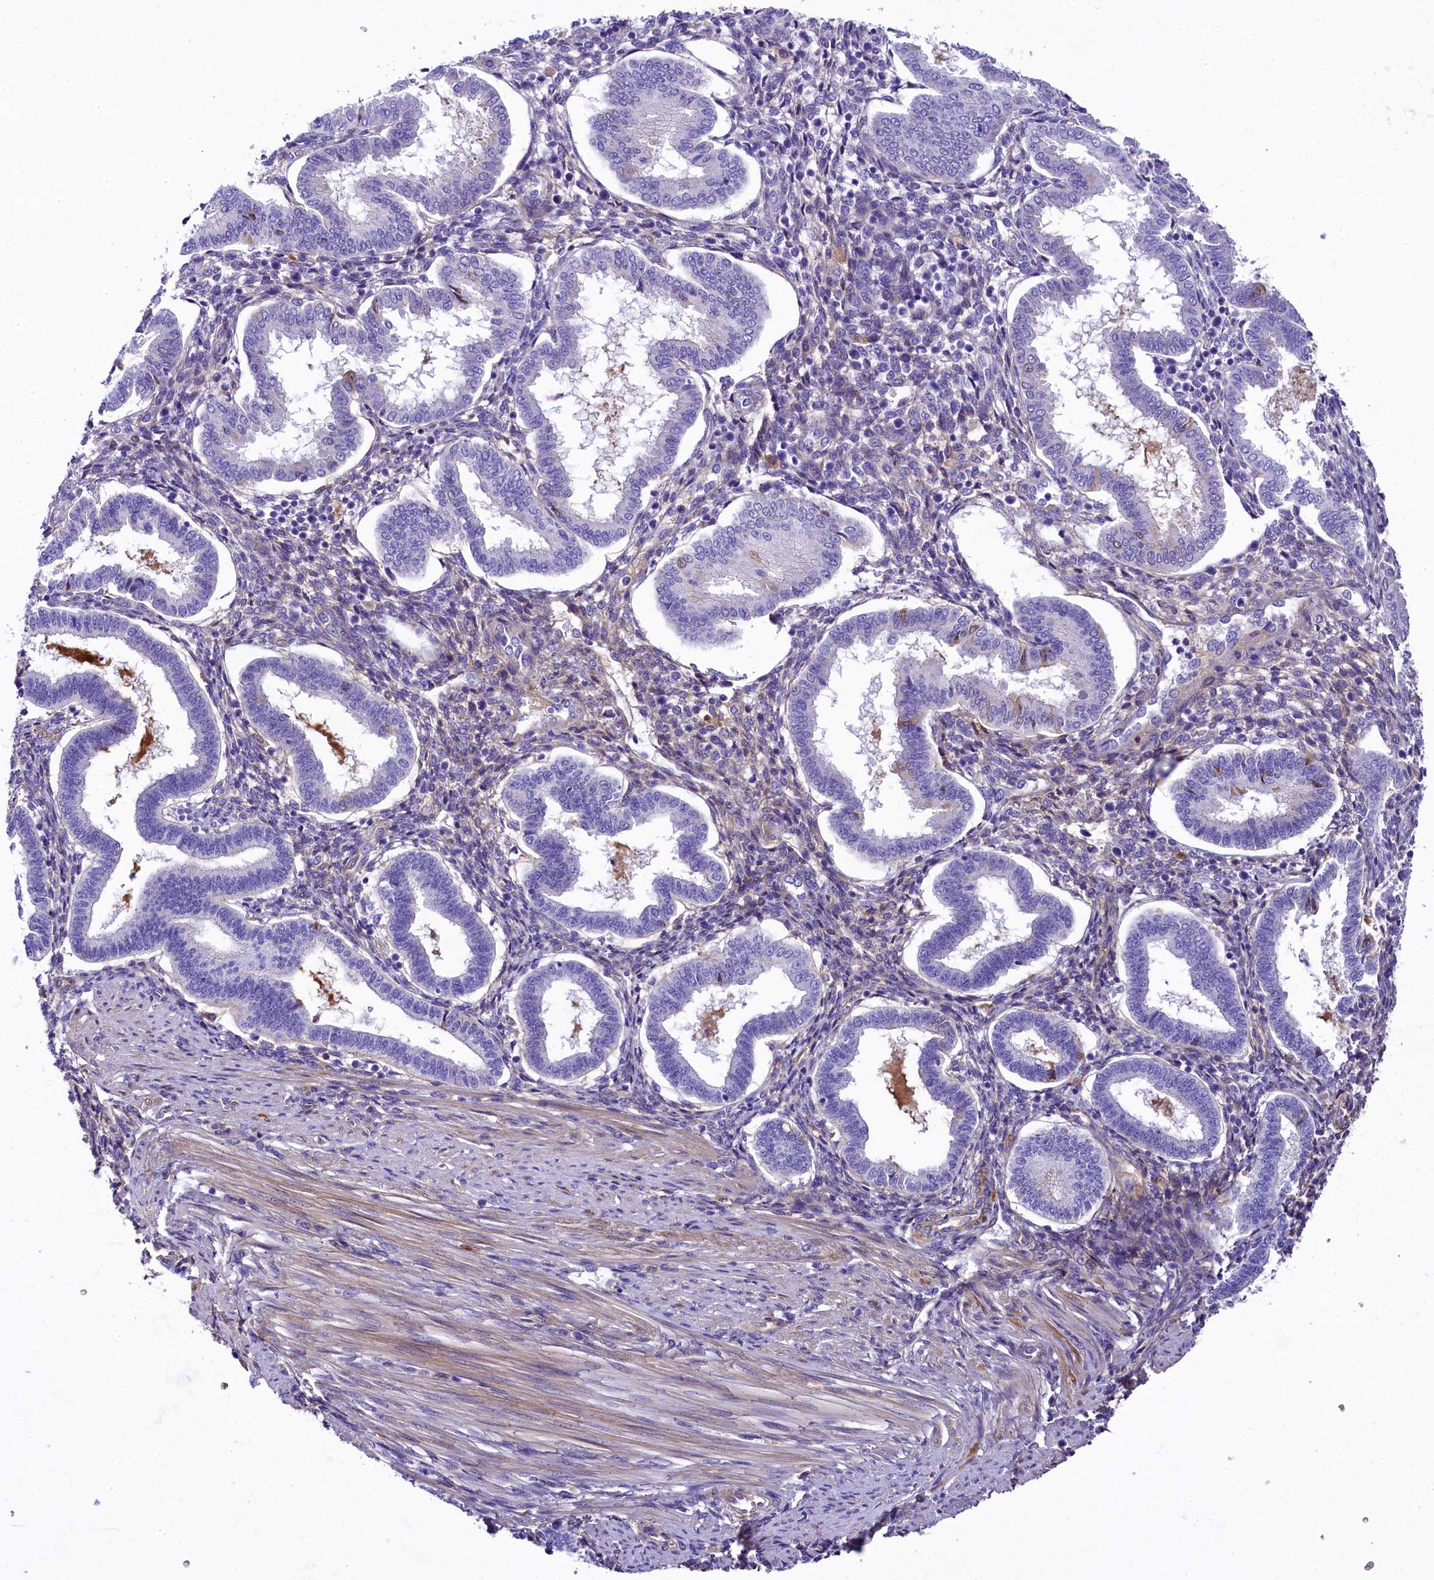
{"staining": {"intensity": "negative", "quantity": "none", "location": "none"}, "tissue": "endometrium", "cell_type": "Cells in endometrial stroma", "image_type": "normal", "snomed": [{"axis": "morphology", "description": "Normal tissue, NOS"}, {"axis": "topography", "description": "Endometrium"}], "caption": "High magnification brightfield microscopy of unremarkable endometrium stained with DAB (brown) and counterstained with hematoxylin (blue): cells in endometrial stroma show no significant expression.", "gene": "SOD3", "patient": {"sex": "female", "age": 24}}